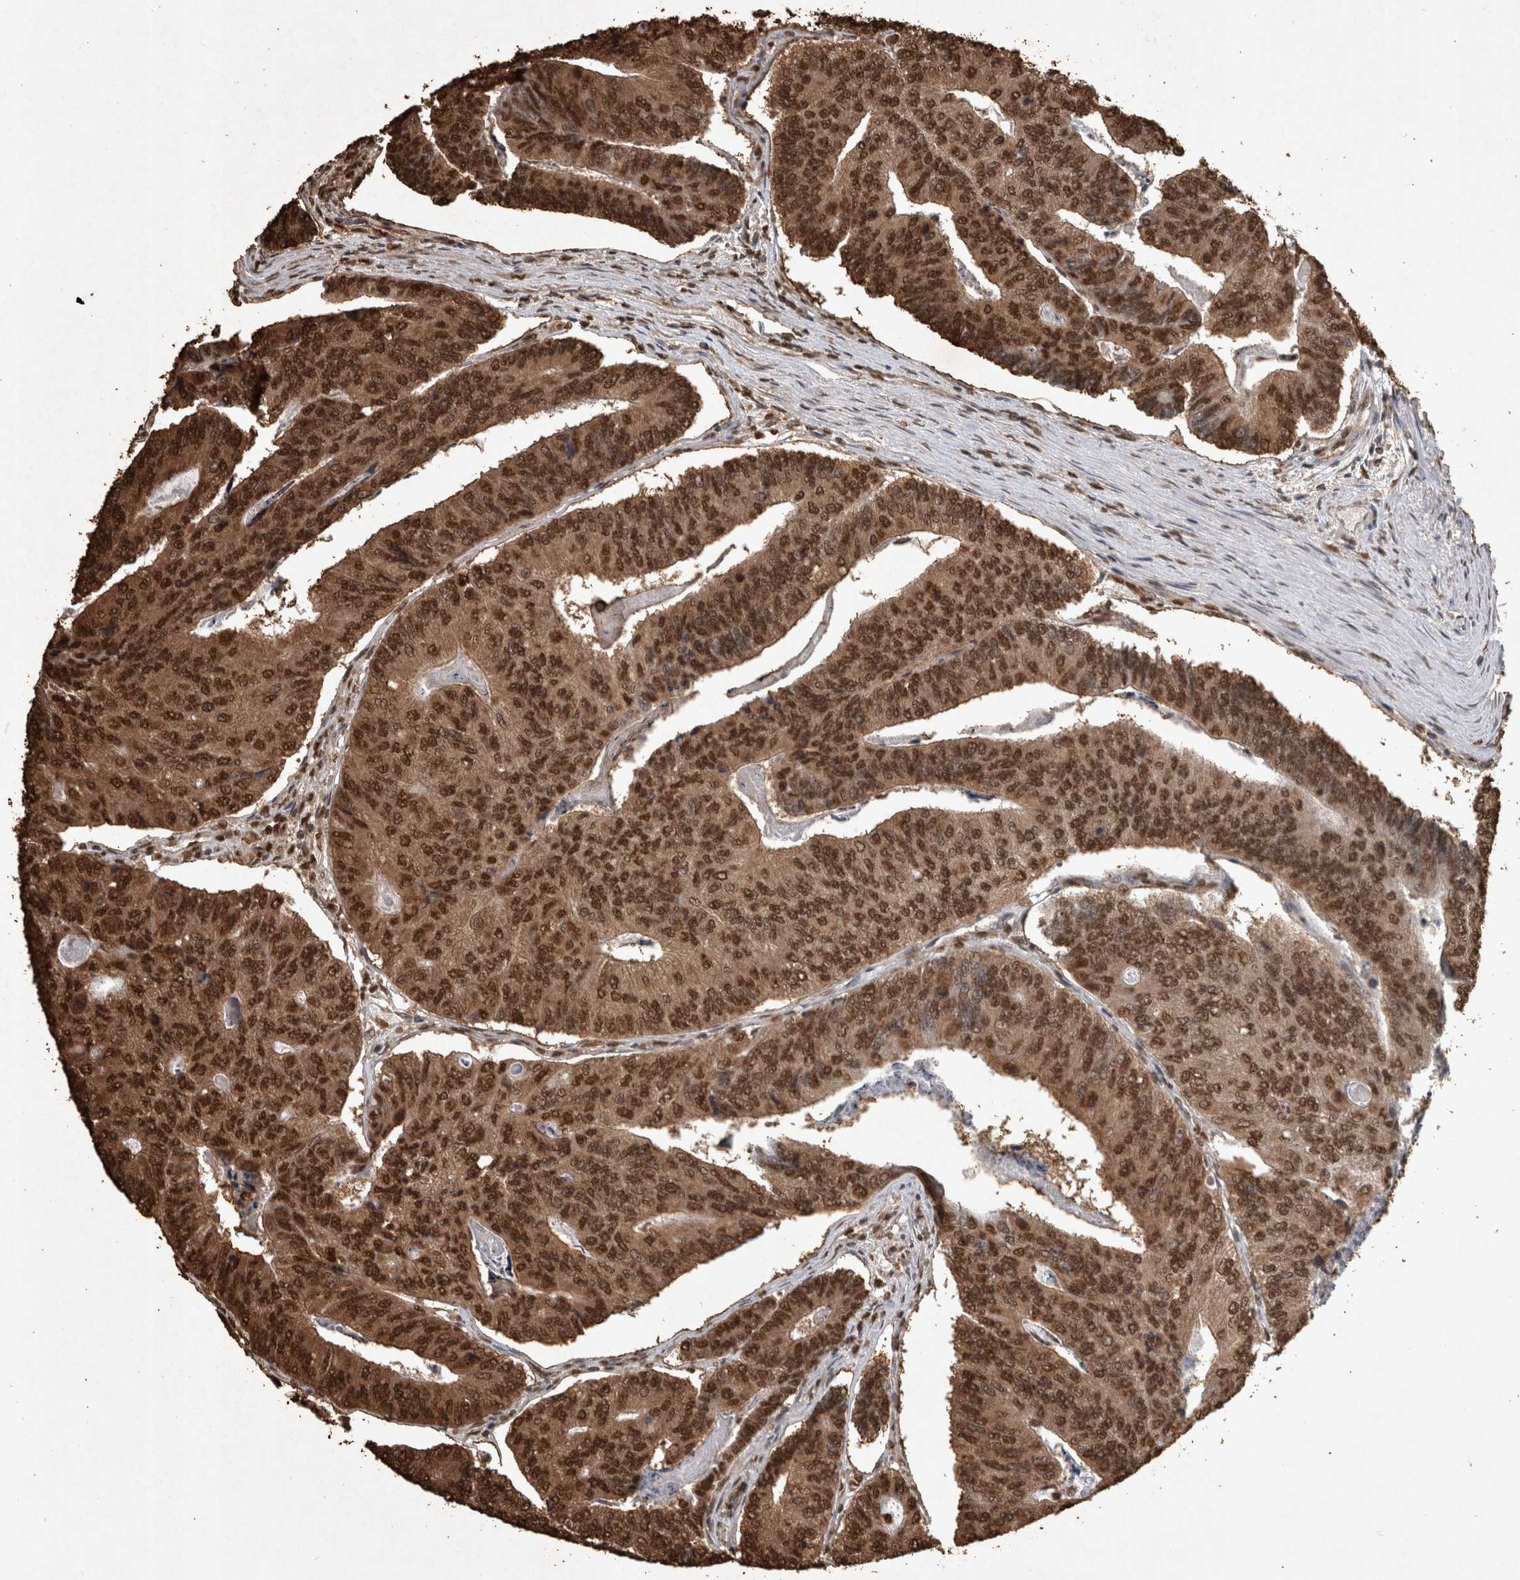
{"staining": {"intensity": "strong", "quantity": ">75%", "location": "cytoplasmic/membranous,nuclear"}, "tissue": "colorectal cancer", "cell_type": "Tumor cells", "image_type": "cancer", "snomed": [{"axis": "morphology", "description": "Adenocarcinoma, NOS"}, {"axis": "topography", "description": "Colon"}], "caption": "A brown stain highlights strong cytoplasmic/membranous and nuclear staining of a protein in colorectal adenocarcinoma tumor cells.", "gene": "OAS2", "patient": {"sex": "female", "age": 67}}